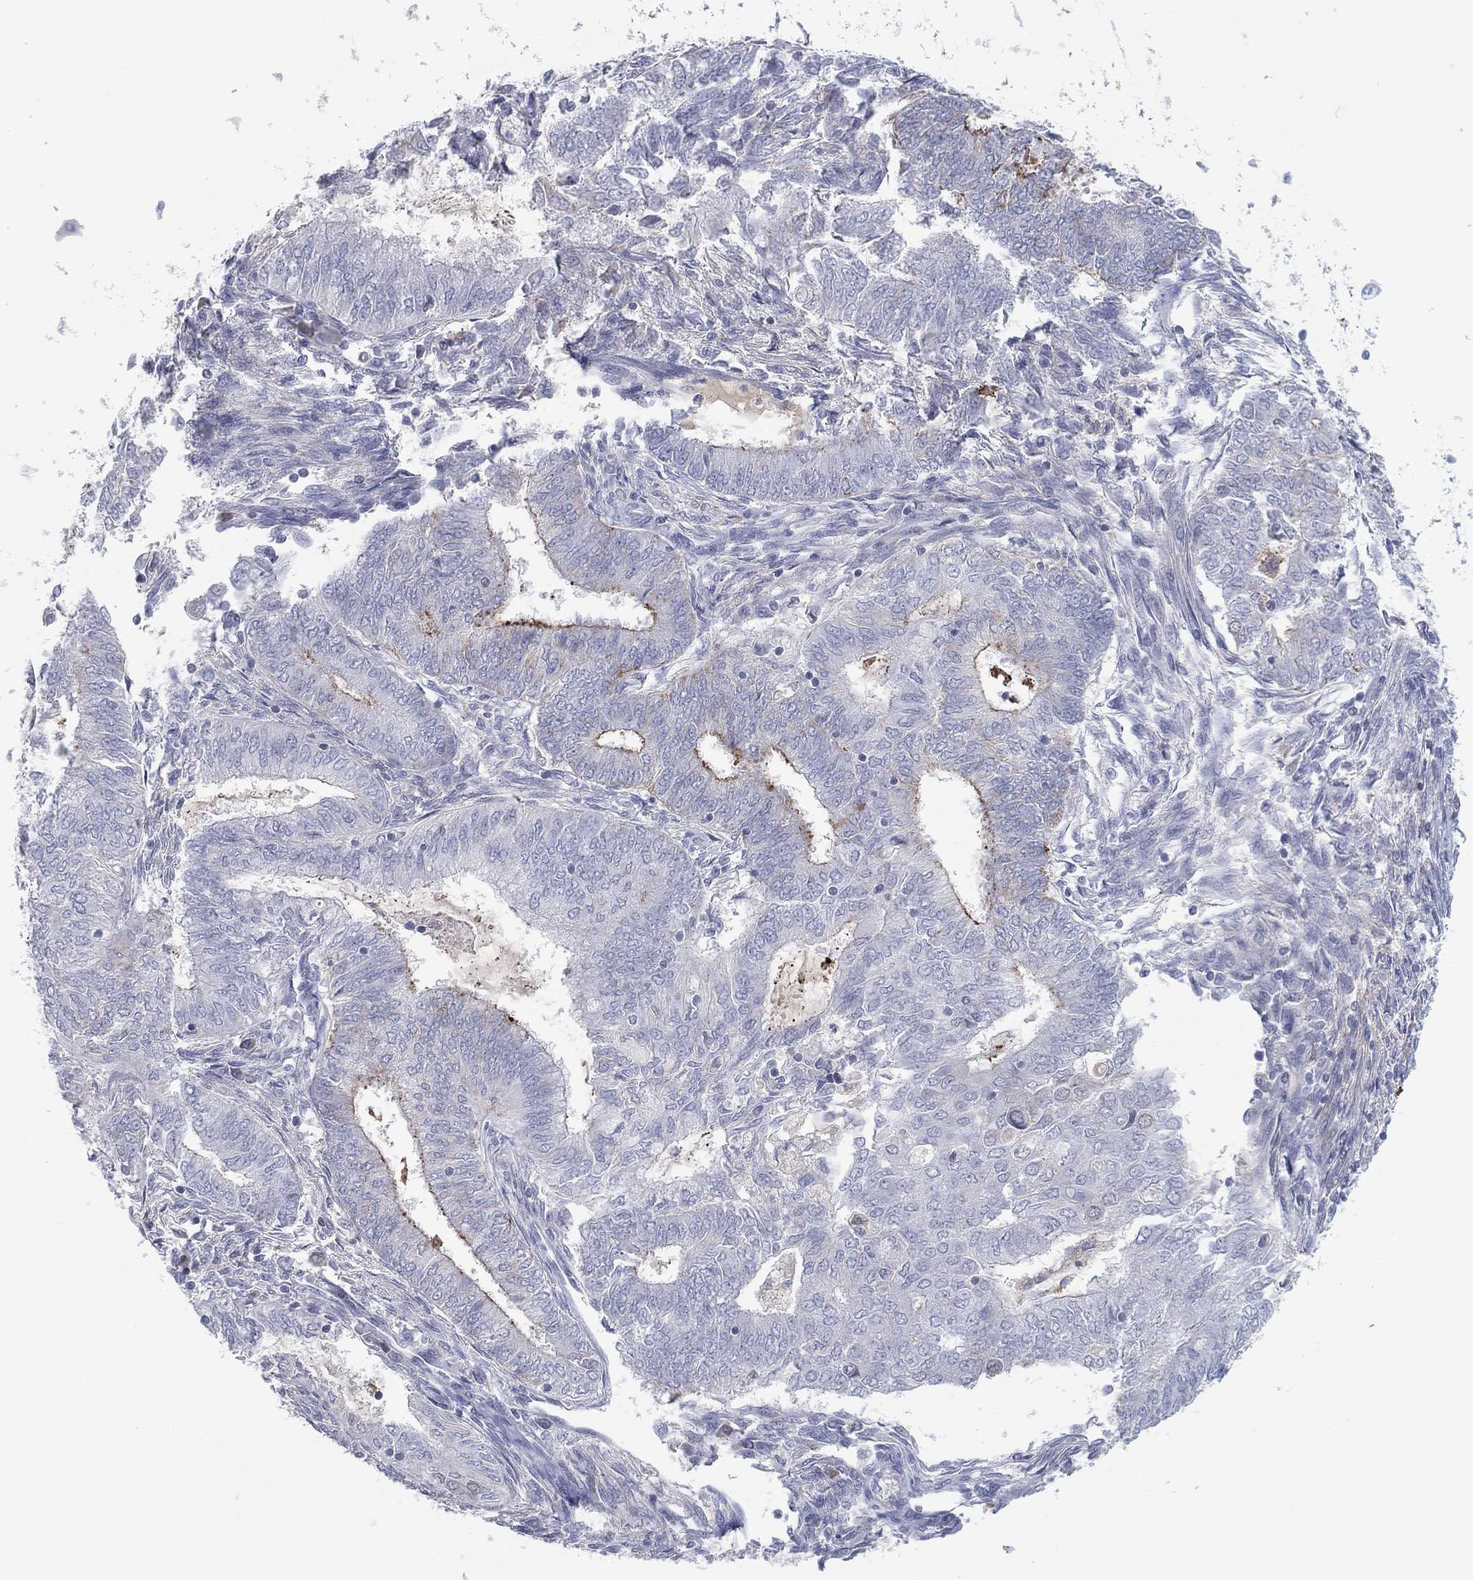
{"staining": {"intensity": "moderate", "quantity": "<25%", "location": "cytoplasmic/membranous"}, "tissue": "endometrial cancer", "cell_type": "Tumor cells", "image_type": "cancer", "snomed": [{"axis": "morphology", "description": "Adenocarcinoma, NOS"}, {"axis": "topography", "description": "Endometrium"}], "caption": "Endometrial cancer (adenocarcinoma) tissue demonstrates moderate cytoplasmic/membranous positivity in approximately <25% of tumor cells", "gene": "CPT1B", "patient": {"sex": "female", "age": 62}}